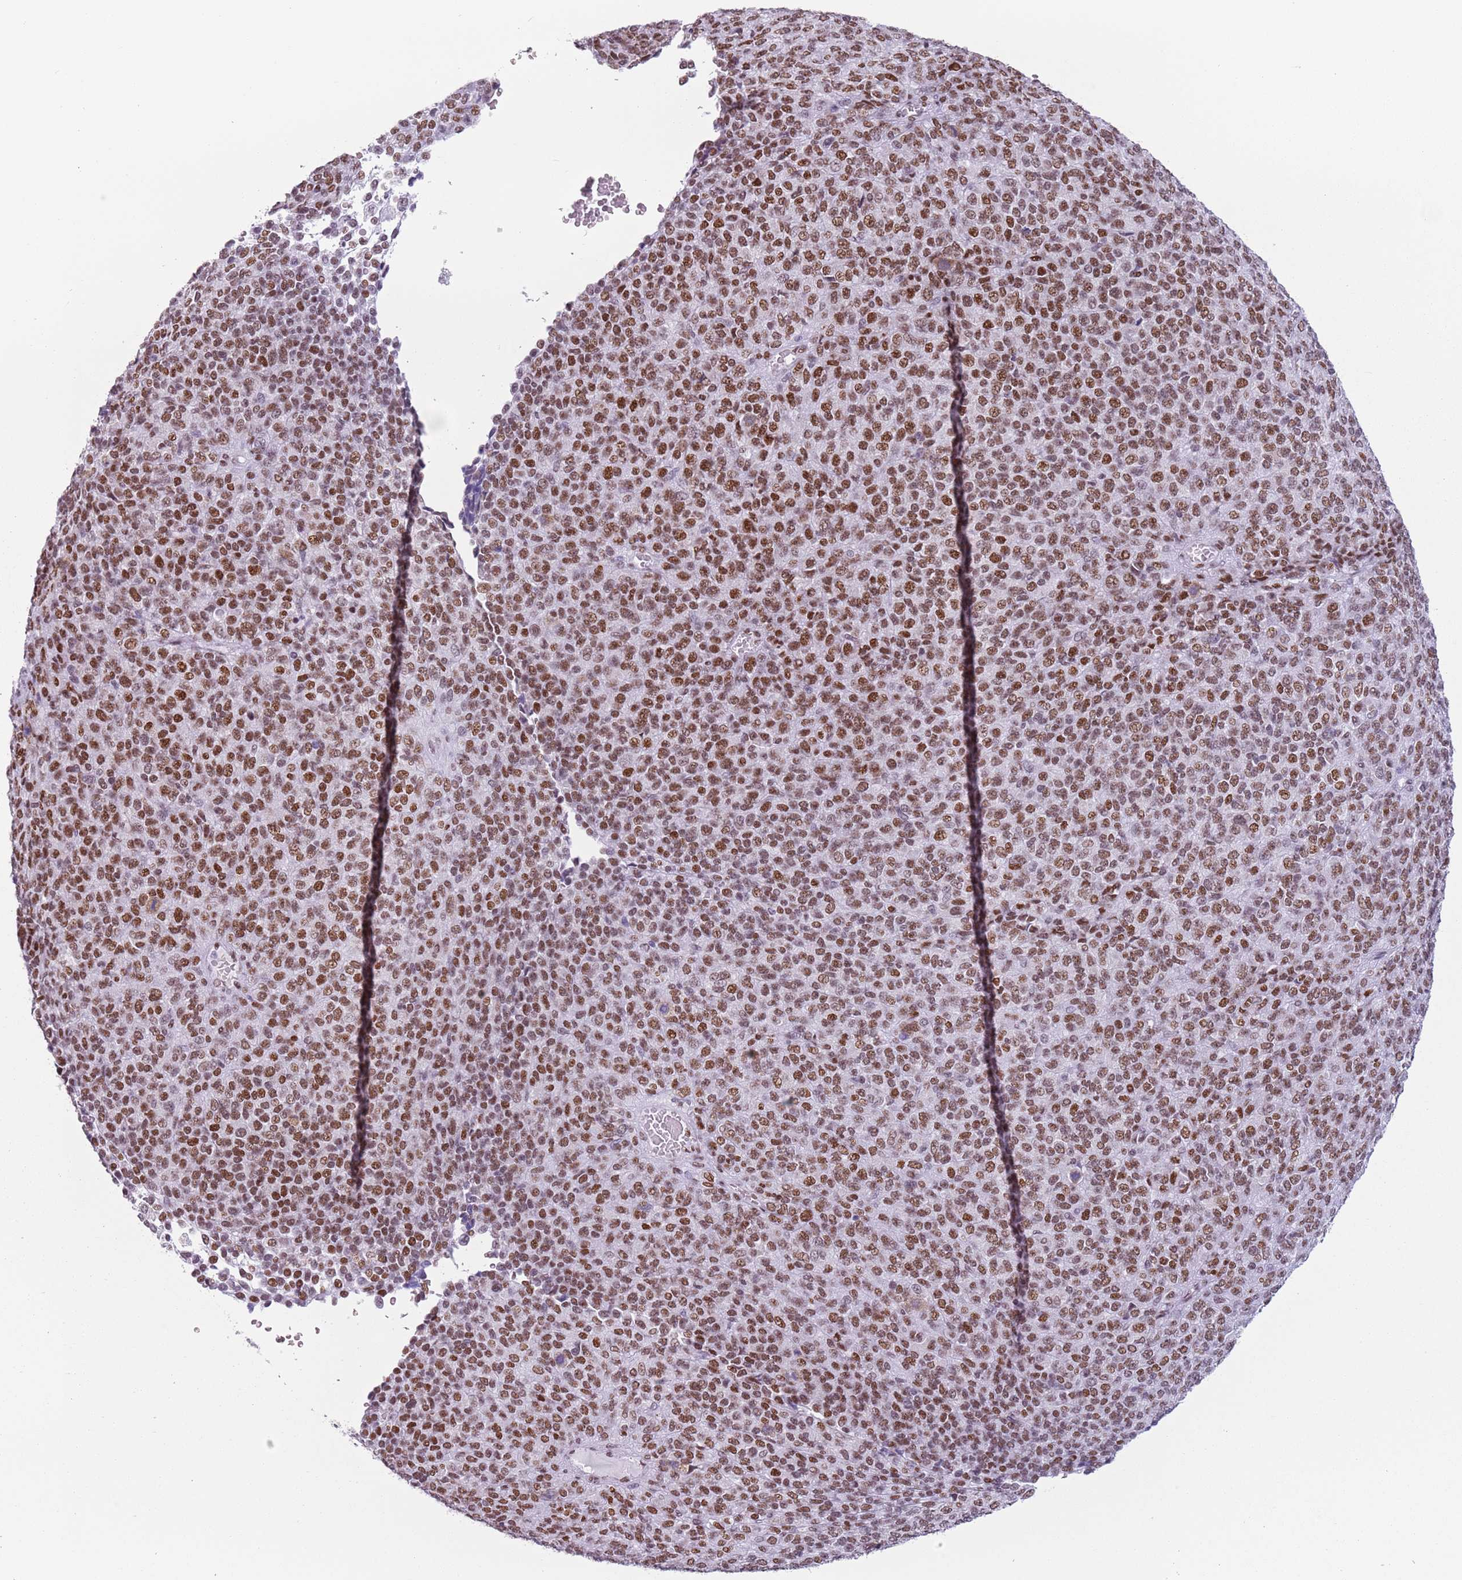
{"staining": {"intensity": "moderate", "quantity": ">75%", "location": "nuclear"}, "tissue": "melanoma", "cell_type": "Tumor cells", "image_type": "cancer", "snomed": [{"axis": "morphology", "description": "Malignant melanoma, Metastatic site"}, {"axis": "topography", "description": "Brain"}], "caption": "Protein staining shows moderate nuclear staining in approximately >75% of tumor cells in melanoma. (DAB IHC with brightfield microscopy, high magnification).", "gene": "FAM104B", "patient": {"sex": "female", "age": 56}}